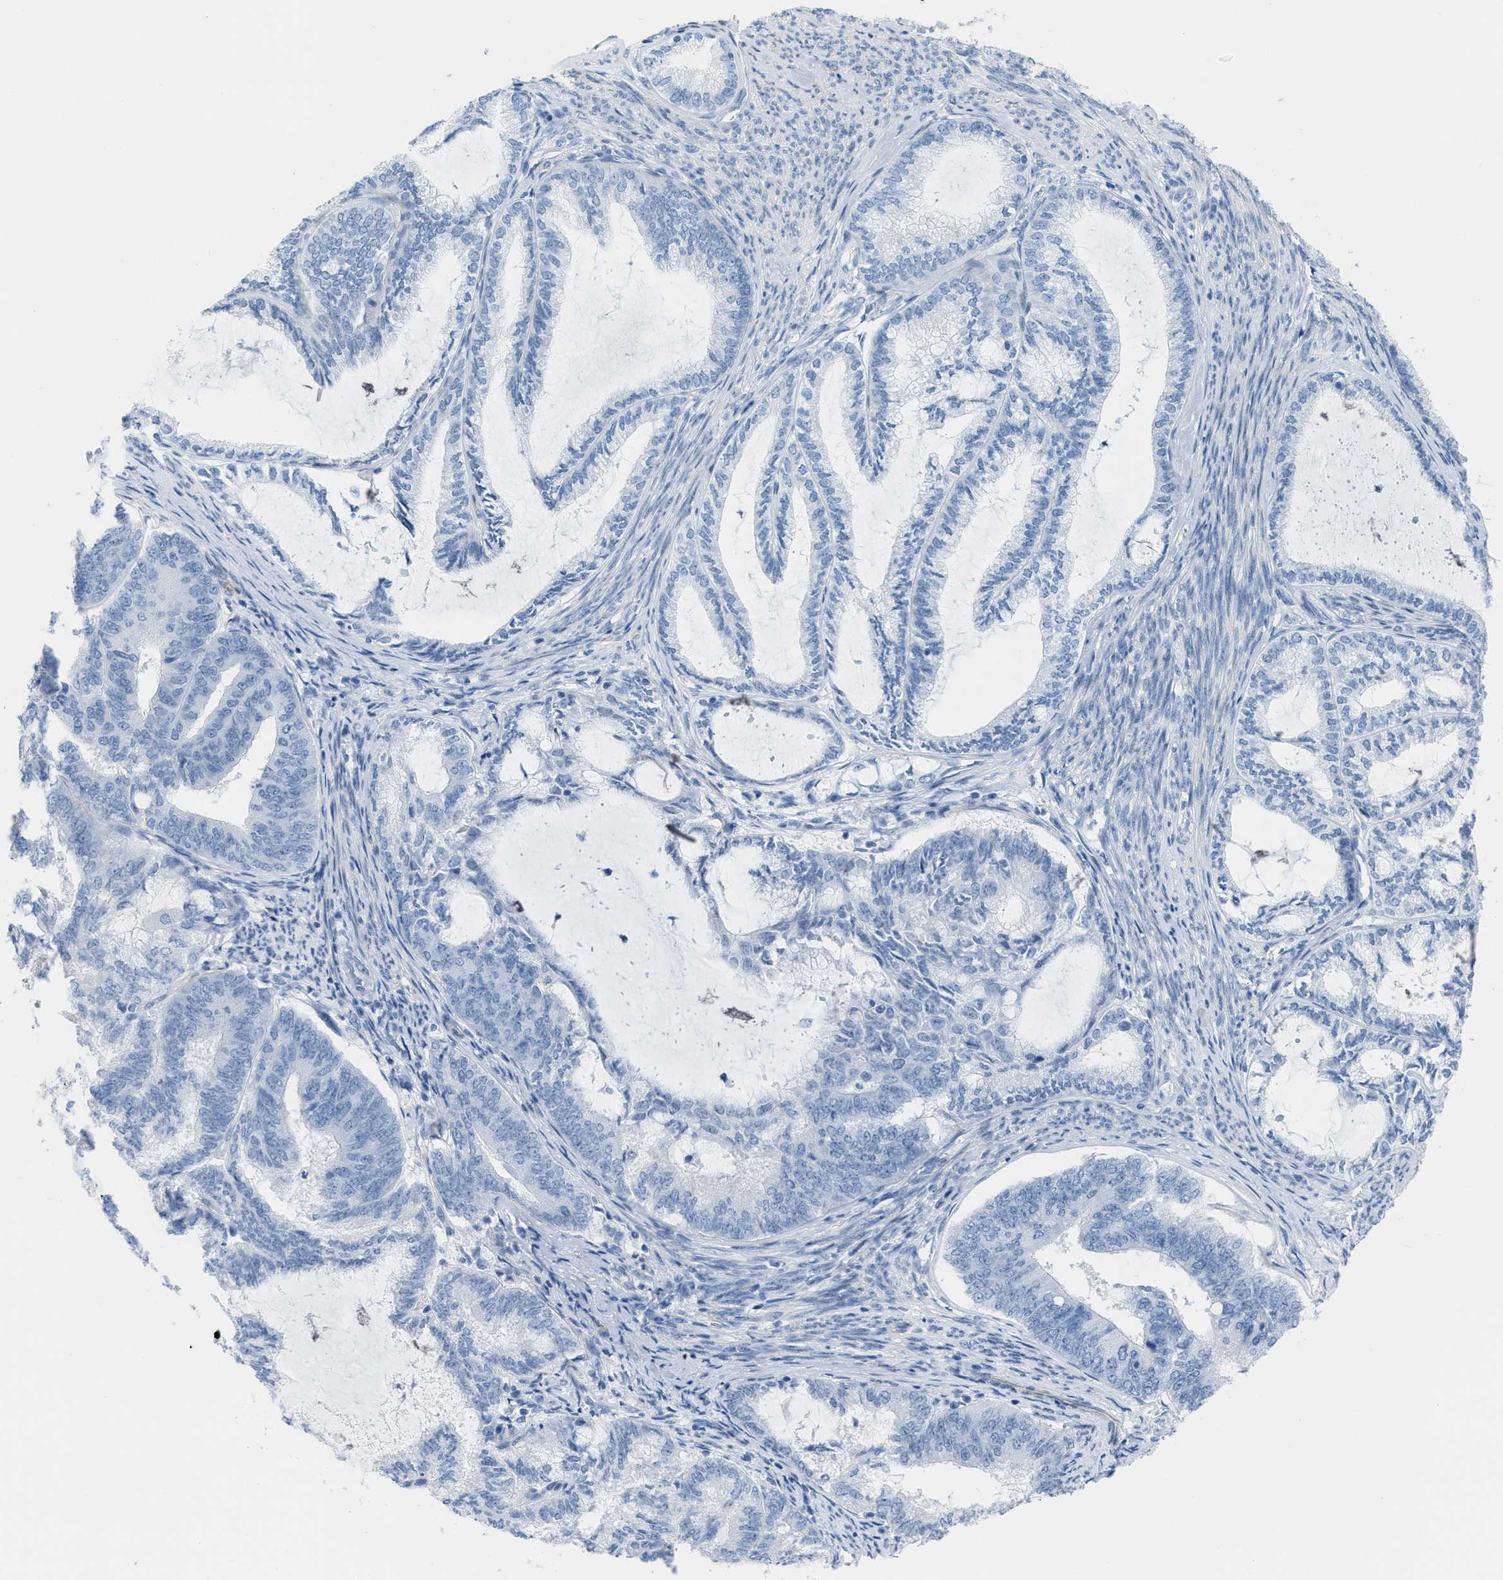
{"staining": {"intensity": "negative", "quantity": "none", "location": "none"}, "tissue": "endometrial cancer", "cell_type": "Tumor cells", "image_type": "cancer", "snomed": [{"axis": "morphology", "description": "Adenocarcinoma, NOS"}, {"axis": "topography", "description": "Endometrium"}], "caption": "IHC photomicrograph of neoplastic tissue: adenocarcinoma (endometrial) stained with DAB shows no significant protein positivity in tumor cells.", "gene": "SLC12A1", "patient": {"sex": "female", "age": 86}}